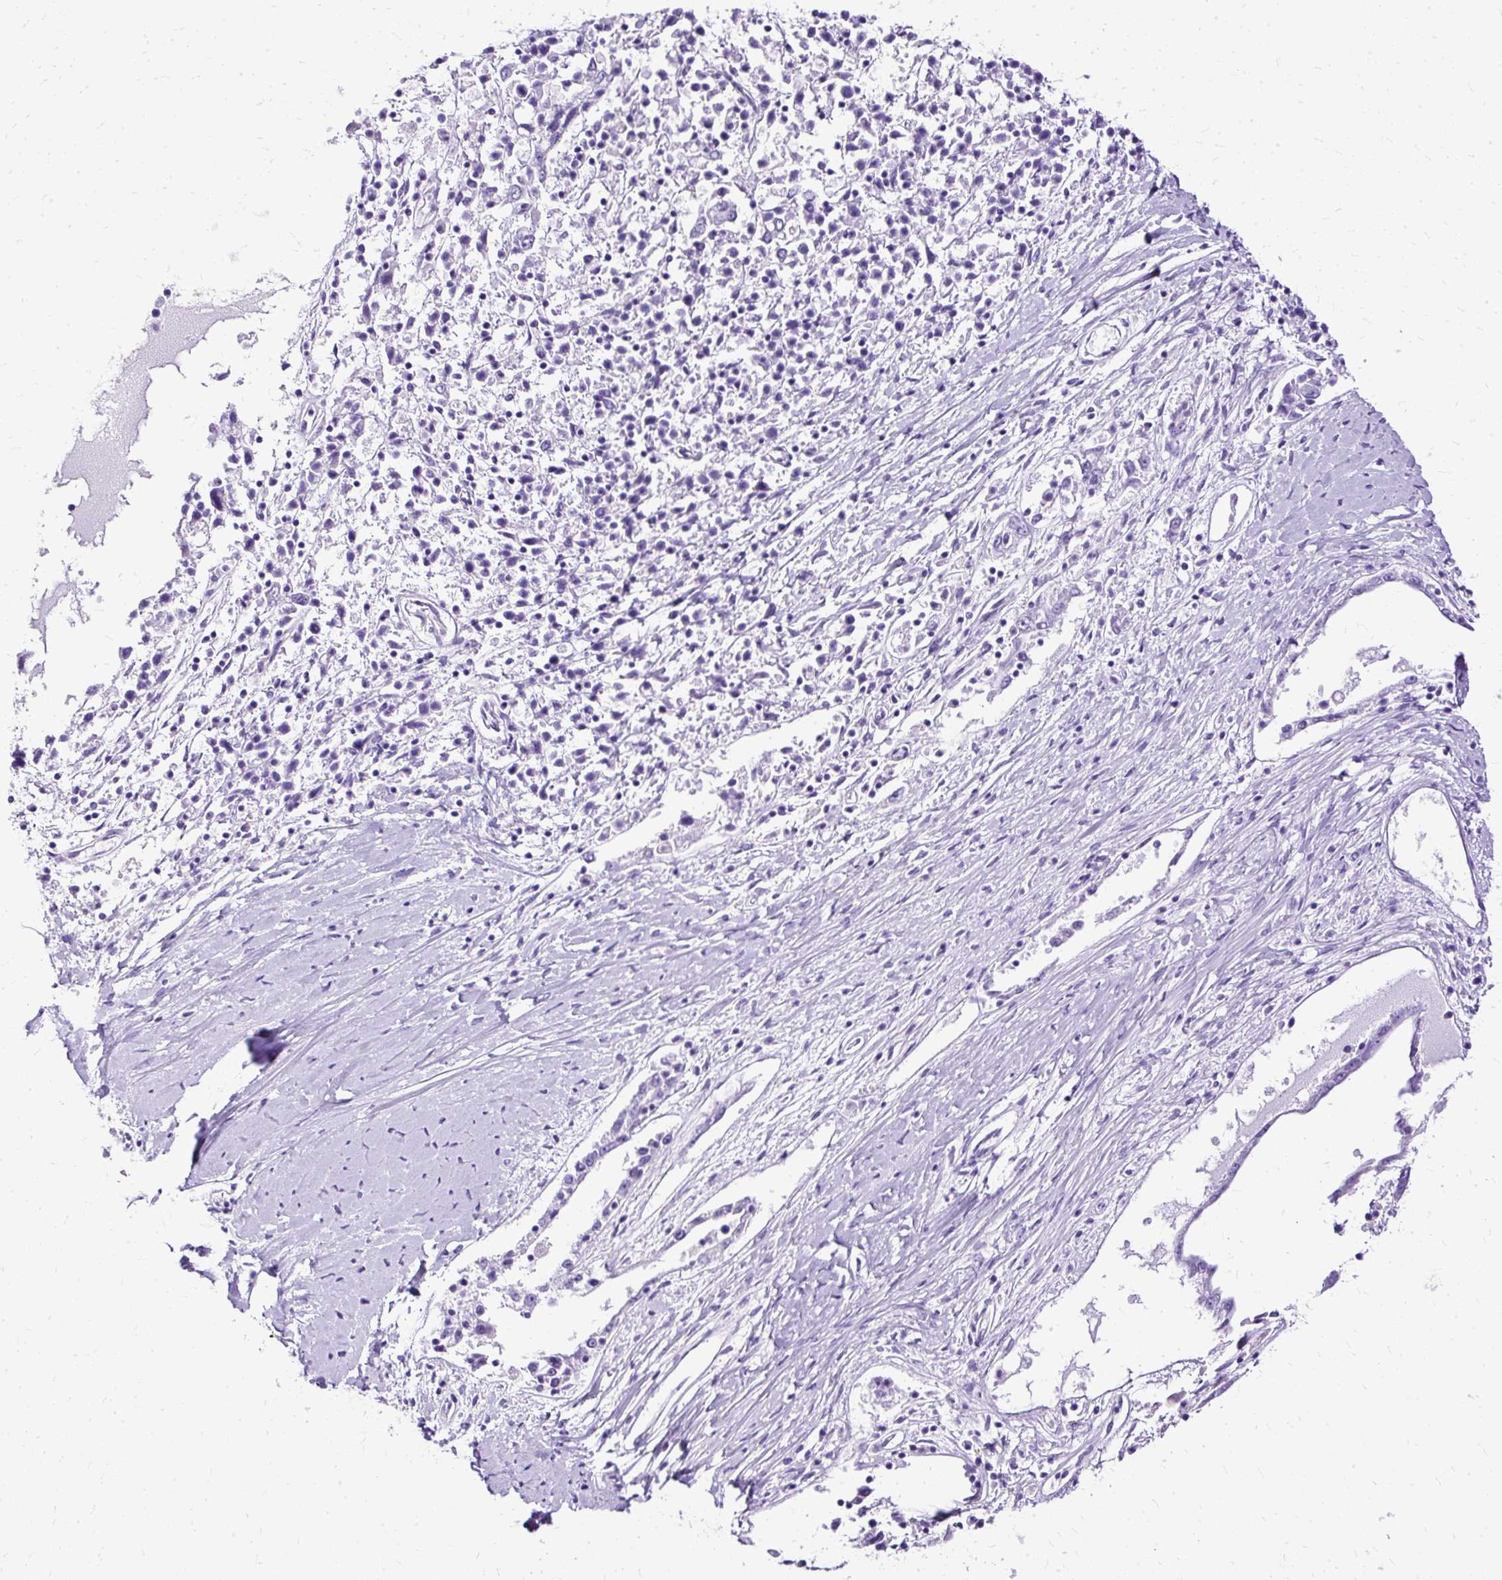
{"staining": {"intensity": "negative", "quantity": "none", "location": "none"}, "tissue": "ovarian cancer", "cell_type": "Tumor cells", "image_type": "cancer", "snomed": [{"axis": "morphology", "description": "Carcinoma, endometroid"}, {"axis": "topography", "description": "Ovary"}], "caption": "The immunohistochemistry (IHC) histopathology image has no significant positivity in tumor cells of ovarian endometroid carcinoma tissue.", "gene": "SLC8A2", "patient": {"sex": "female", "age": 62}}